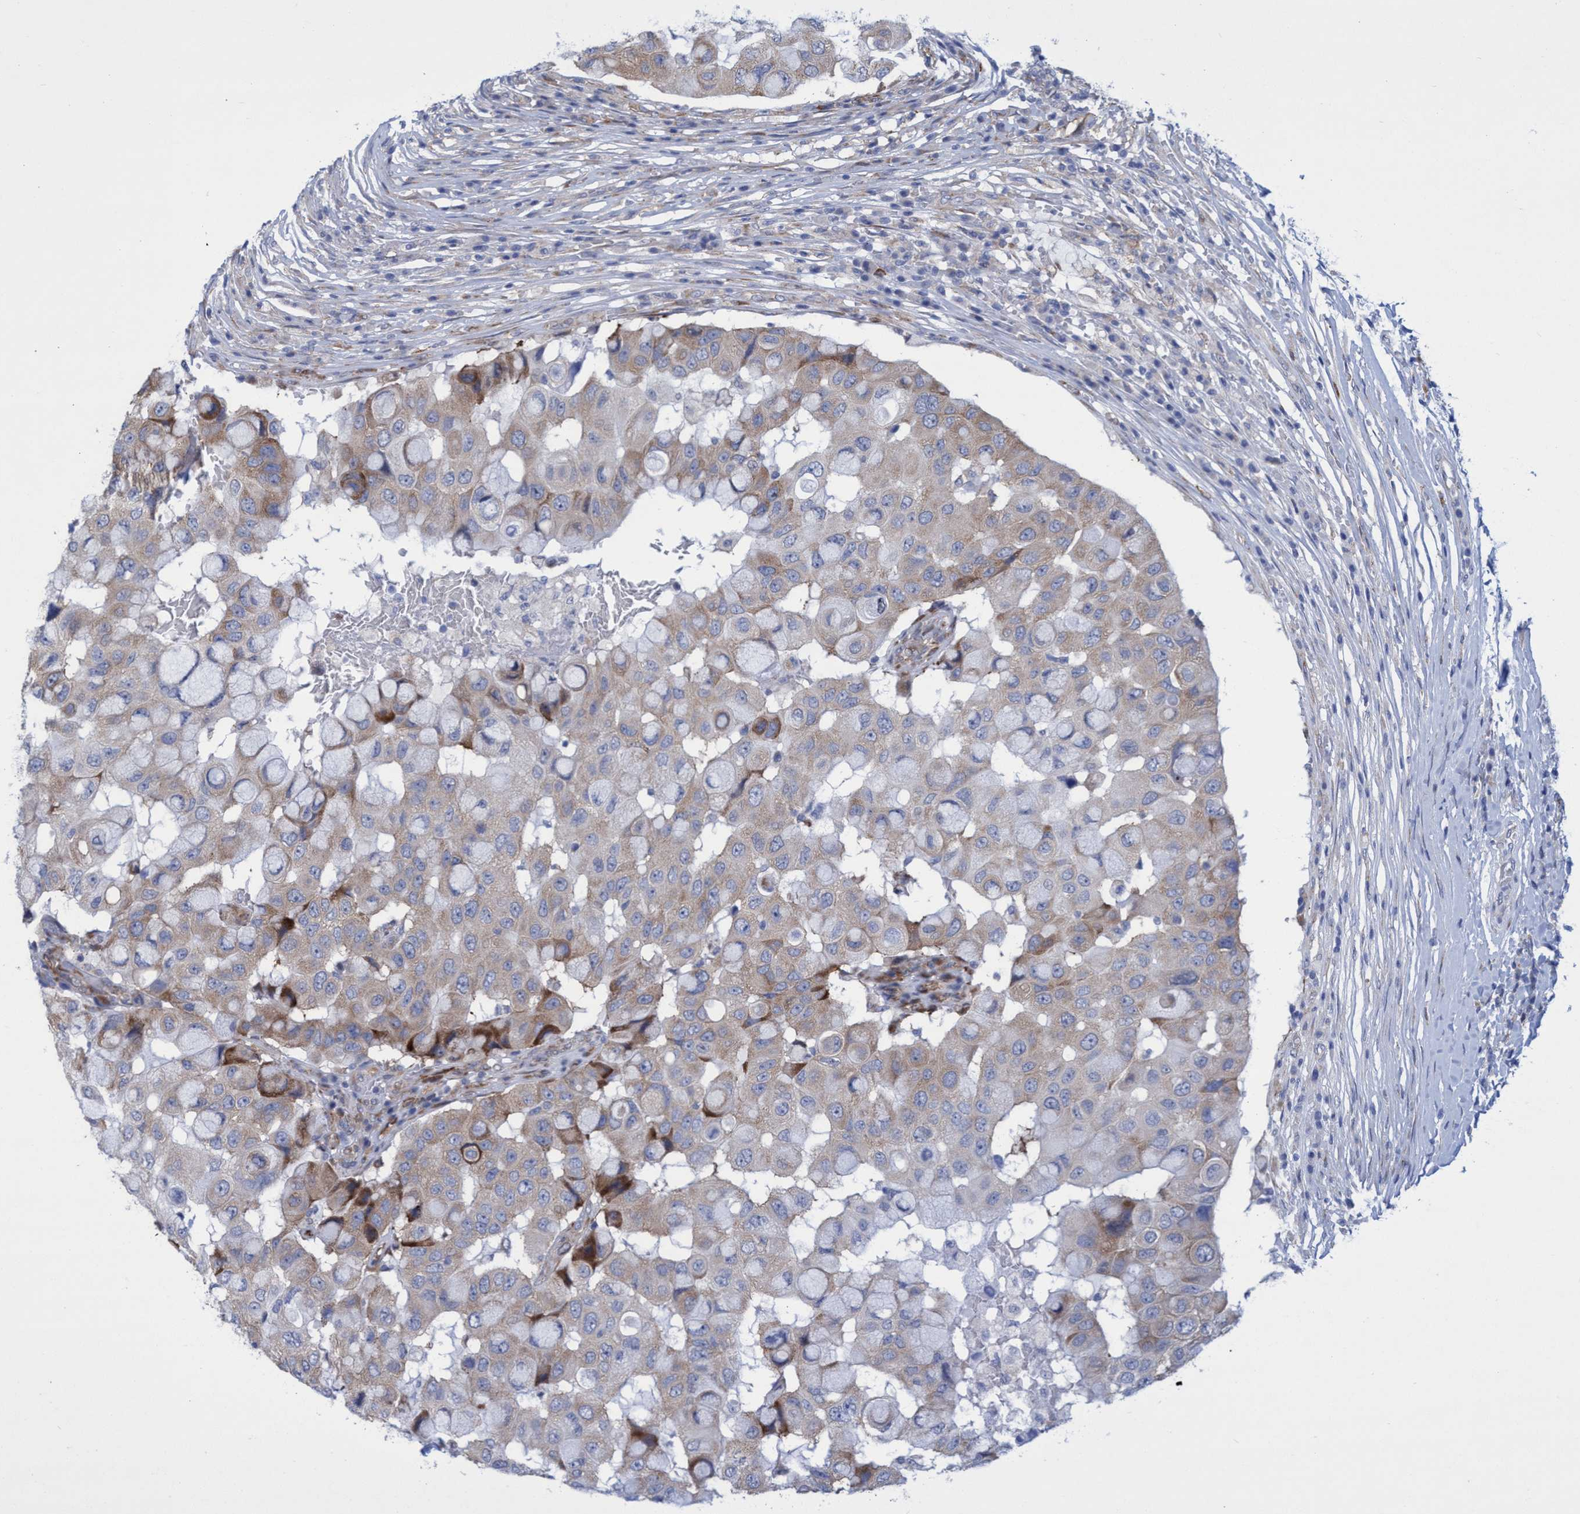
{"staining": {"intensity": "moderate", "quantity": "<25%", "location": "cytoplasmic/membranous"}, "tissue": "breast cancer", "cell_type": "Tumor cells", "image_type": "cancer", "snomed": [{"axis": "morphology", "description": "Duct carcinoma"}, {"axis": "topography", "description": "Breast"}], "caption": "Breast cancer (intraductal carcinoma) stained with a protein marker shows moderate staining in tumor cells.", "gene": "R3HCC1", "patient": {"sex": "female", "age": 27}}